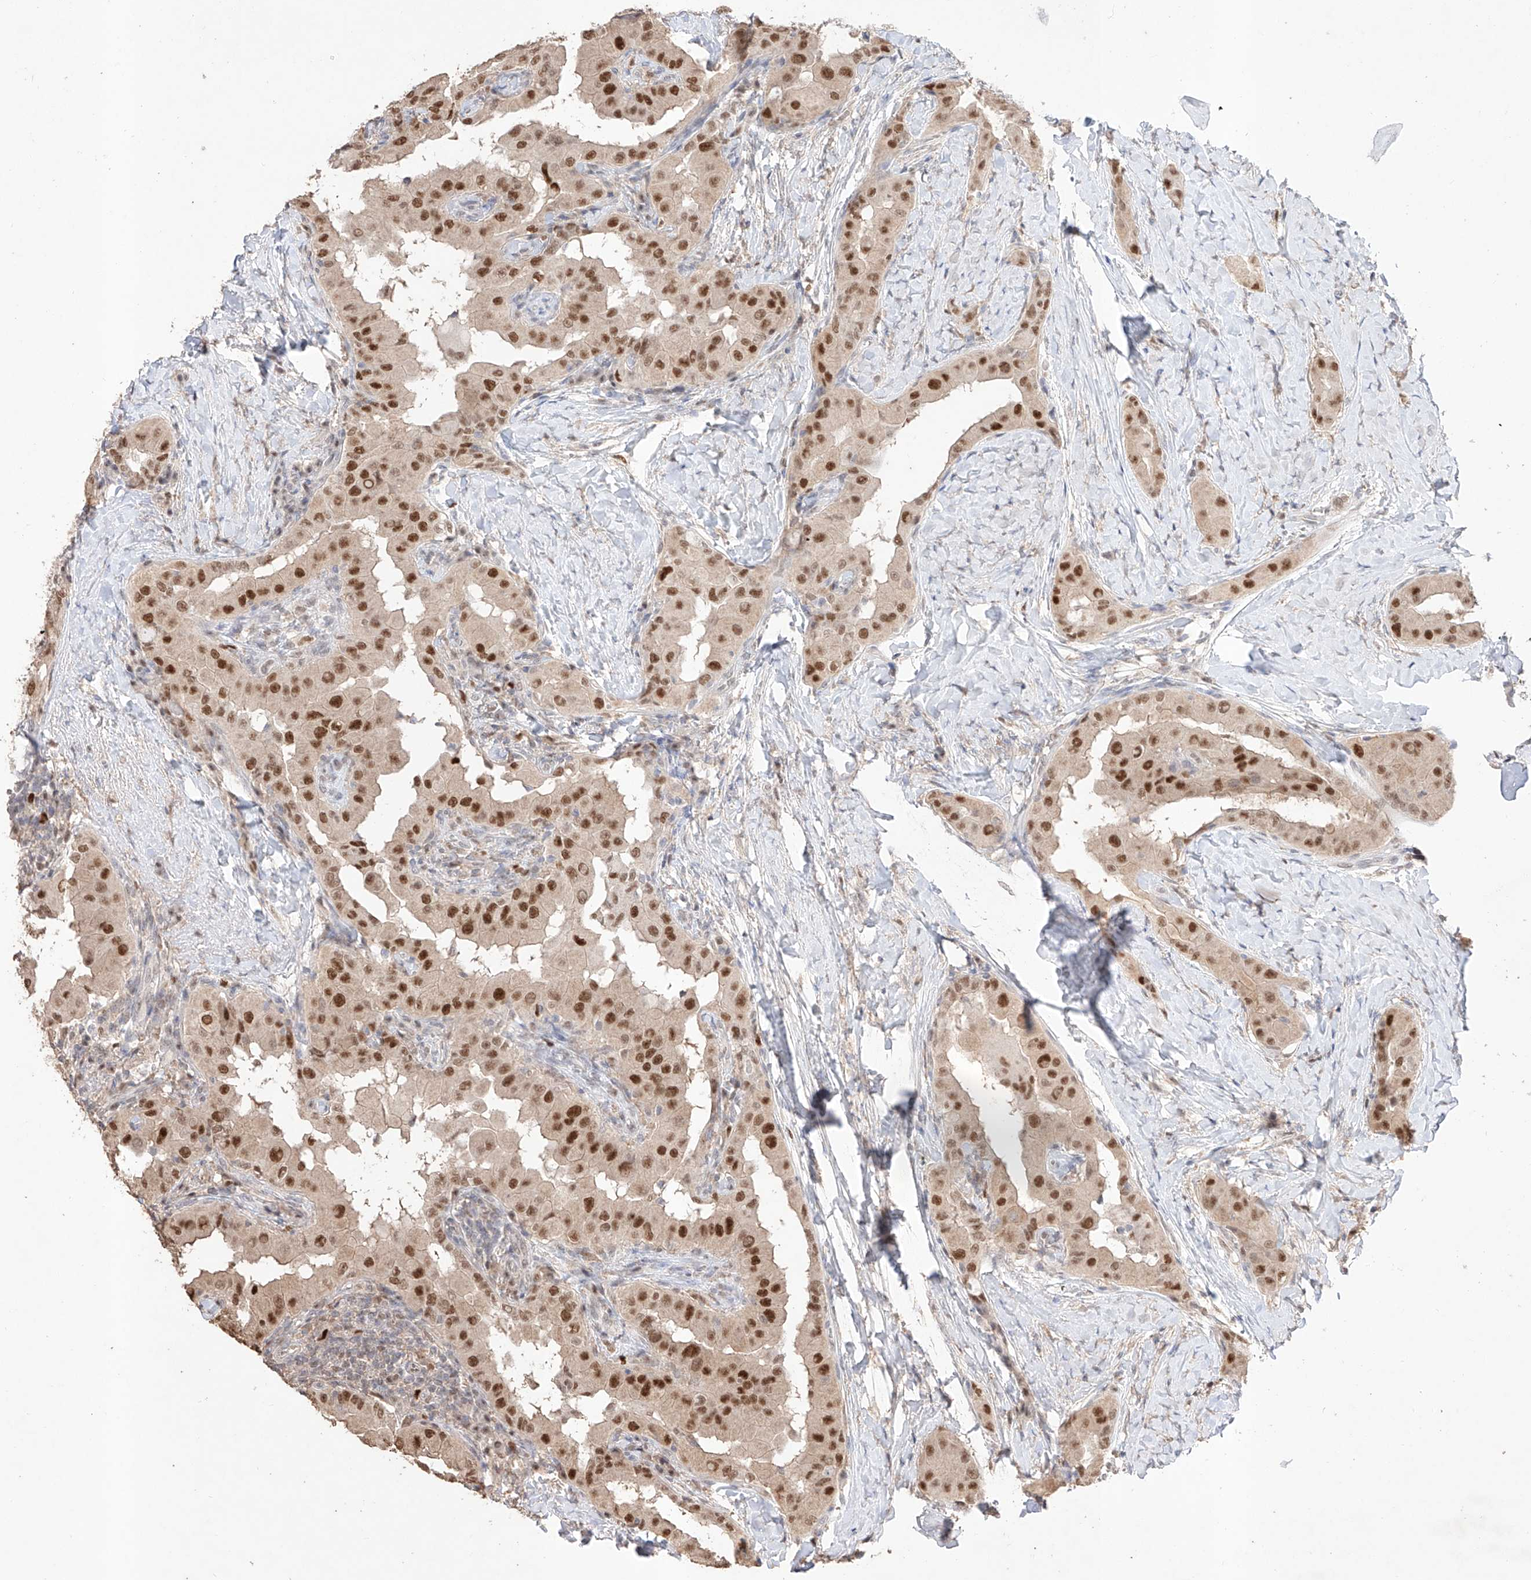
{"staining": {"intensity": "strong", "quantity": ">75%", "location": "nuclear"}, "tissue": "thyroid cancer", "cell_type": "Tumor cells", "image_type": "cancer", "snomed": [{"axis": "morphology", "description": "Papillary adenocarcinoma, NOS"}, {"axis": "topography", "description": "Thyroid gland"}], "caption": "Protein positivity by immunohistochemistry displays strong nuclear expression in about >75% of tumor cells in thyroid cancer (papillary adenocarcinoma).", "gene": "APIP", "patient": {"sex": "male", "age": 33}}